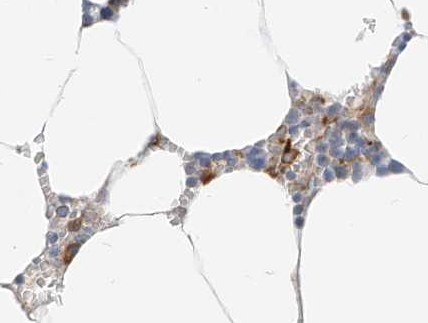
{"staining": {"intensity": "moderate", "quantity": "25%-75%", "location": "cytoplasmic/membranous"}, "tissue": "bone marrow", "cell_type": "Hematopoietic cells", "image_type": "normal", "snomed": [{"axis": "morphology", "description": "Normal tissue, NOS"}, {"axis": "topography", "description": "Bone marrow"}], "caption": "Protein staining of unremarkable bone marrow demonstrates moderate cytoplasmic/membranous expression in approximately 25%-75% of hematopoietic cells.", "gene": "STT3A", "patient": {"sex": "male", "age": 70}}